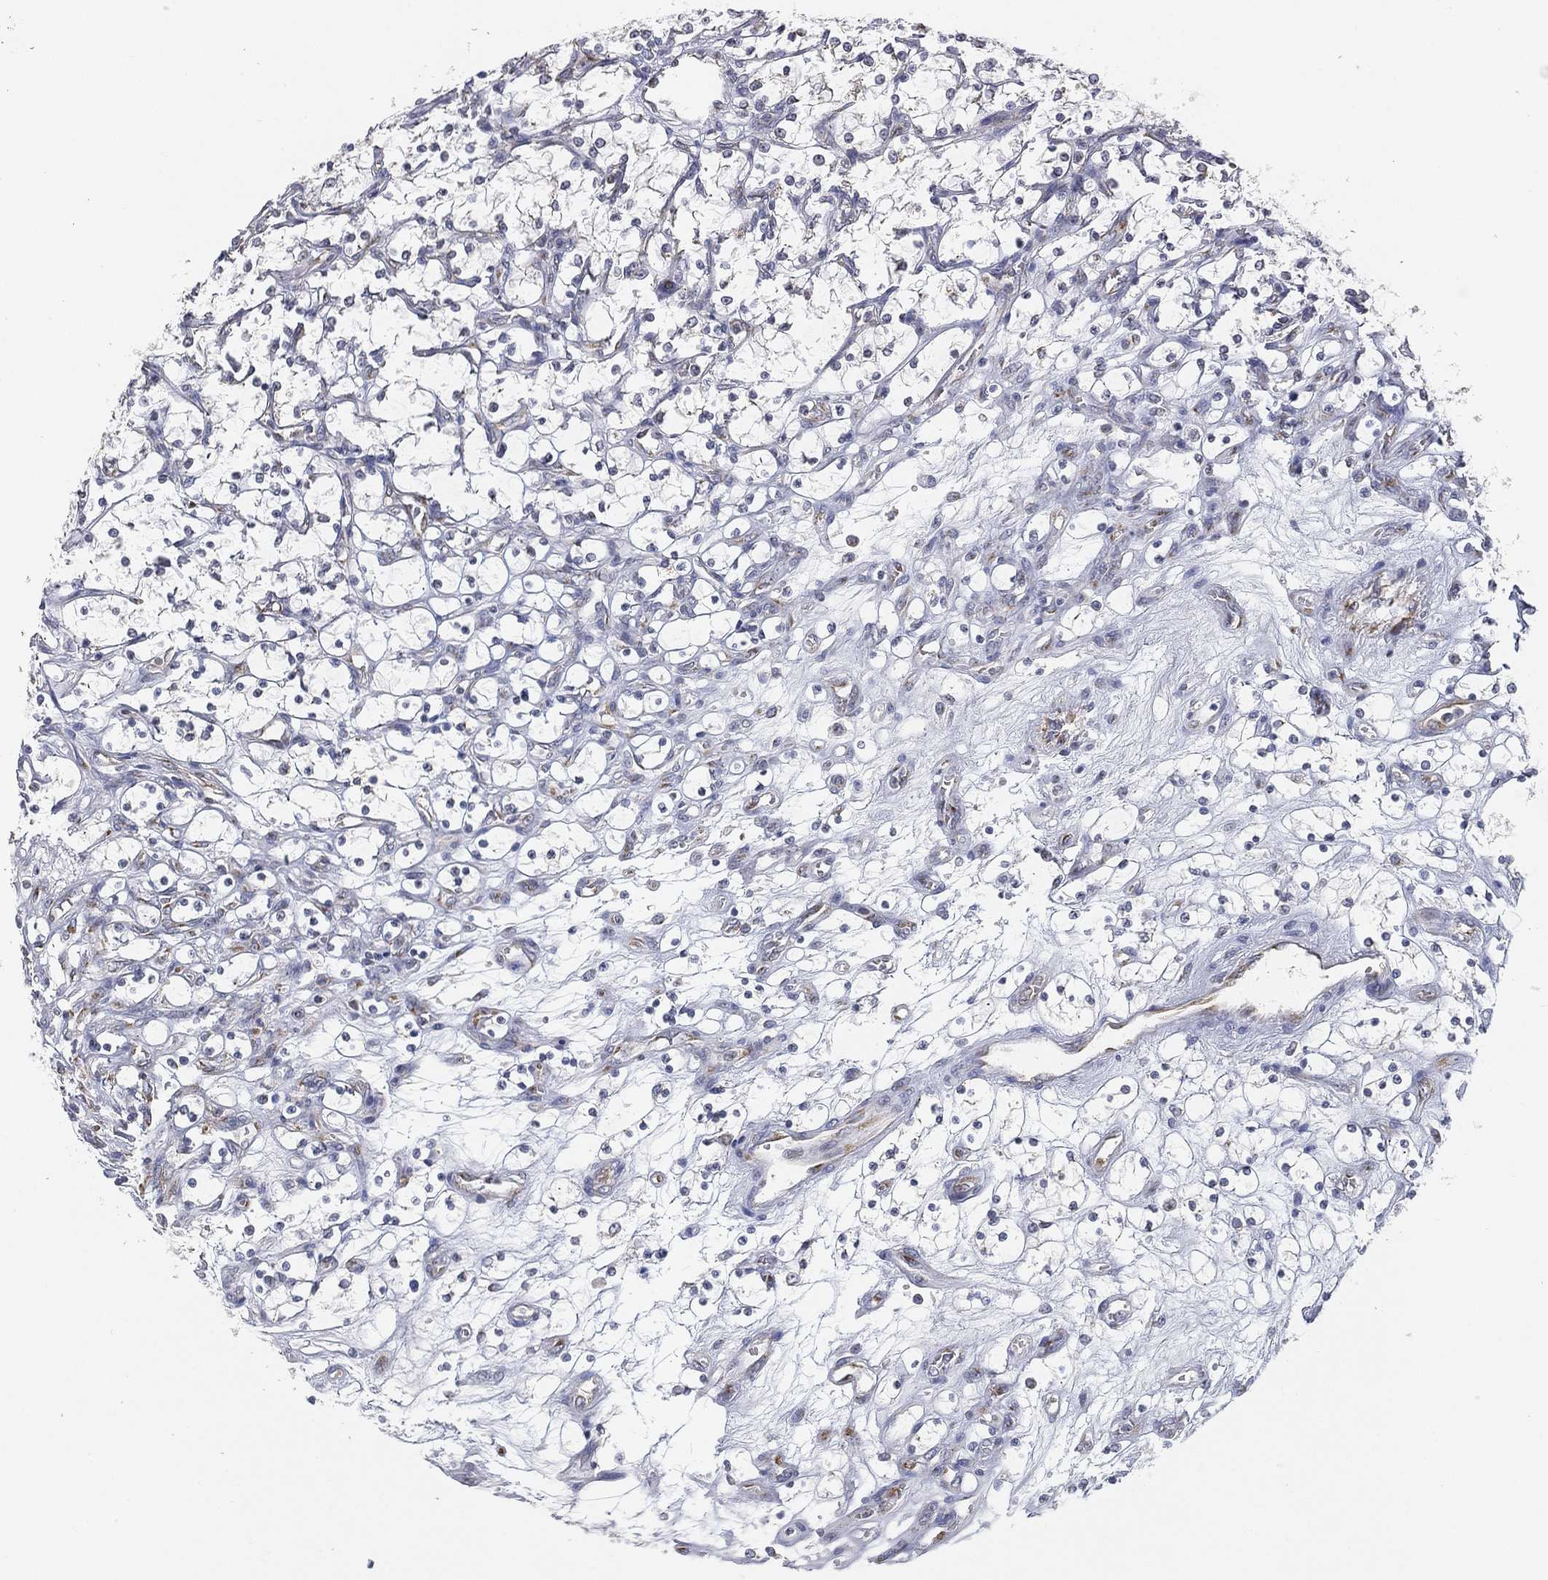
{"staining": {"intensity": "negative", "quantity": "none", "location": "none"}, "tissue": "renal cancer", "cell_type": "Tumor cells", "image_type": "cancer", "snomed": [{"axis": "morphology", "description": "Adenocarcinoma, NOS"}, {"axis": "topography", "description": "Kidney"}], "caption": "Renal cancer was stained to show a protein in brown. There is no significant positivity in tumor cells.", "gene": "TICAM1", "patient": {"sex": "female", "age": 69}}